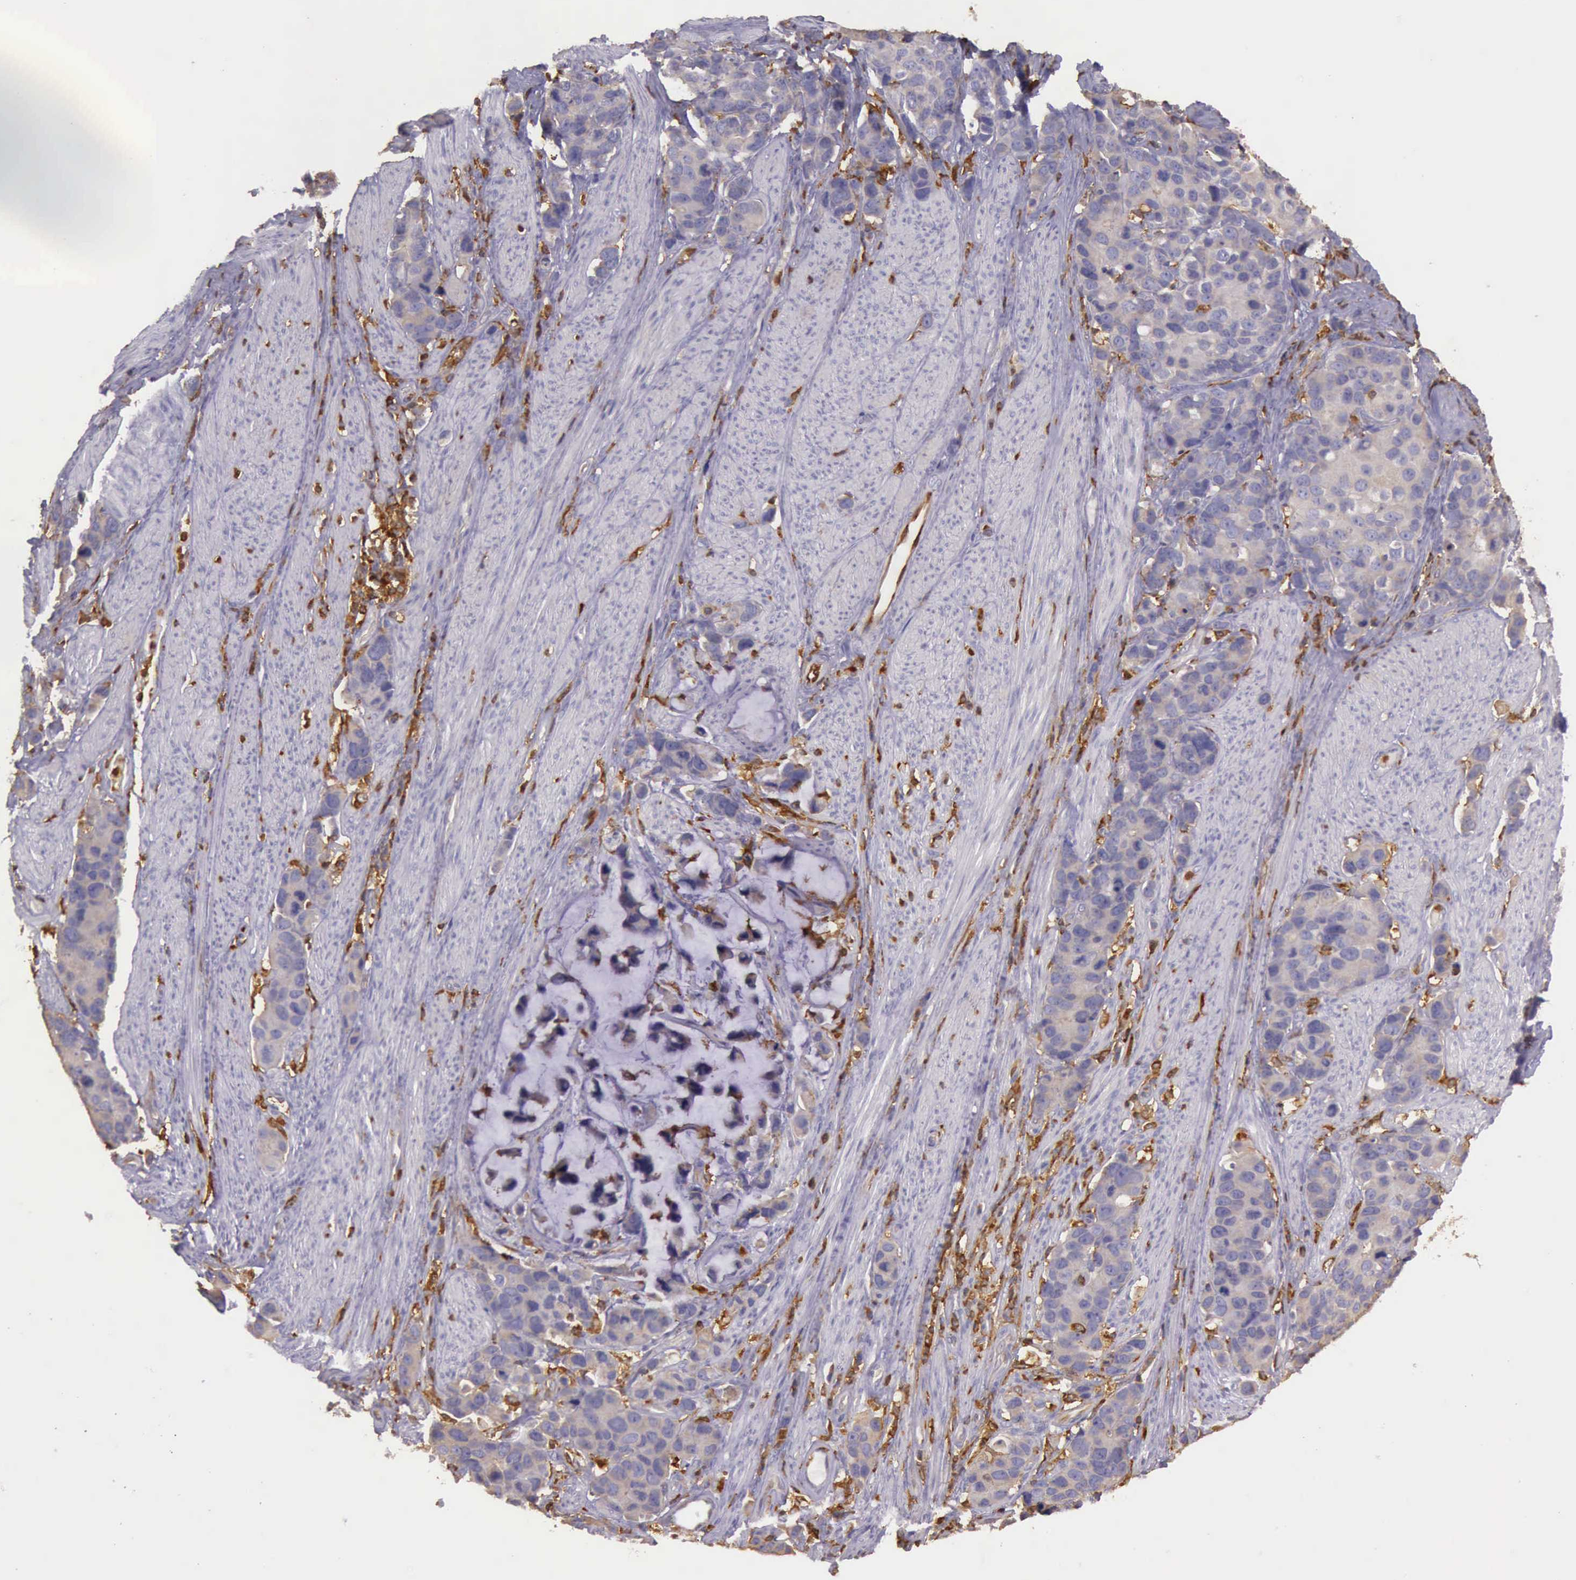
{"staining": {"intensity": "weak", "quantity": "25%-75%", "location": "cytoplasmic/membranous"}, "tissue": "stomach cancer", "cell_type": "Tumor cells", "image_type": "cancer", "snomed": [{"axis": "morphology", "description": "Adenocarcinoma, NOS"}, {"axis": "topography", "description": "Stomach, upper"}], "caption": "Immunohistochemistry (IHC) photomicrograph of stomach adenocarcinoma stained for a protein (brown), which displays low levels of weak cytoplasmic/membranous positivity in approximately 25%-75% of tumor cells.", "gene": "ARHGAP4", "patient": {"sex": "male", "age": 71}}